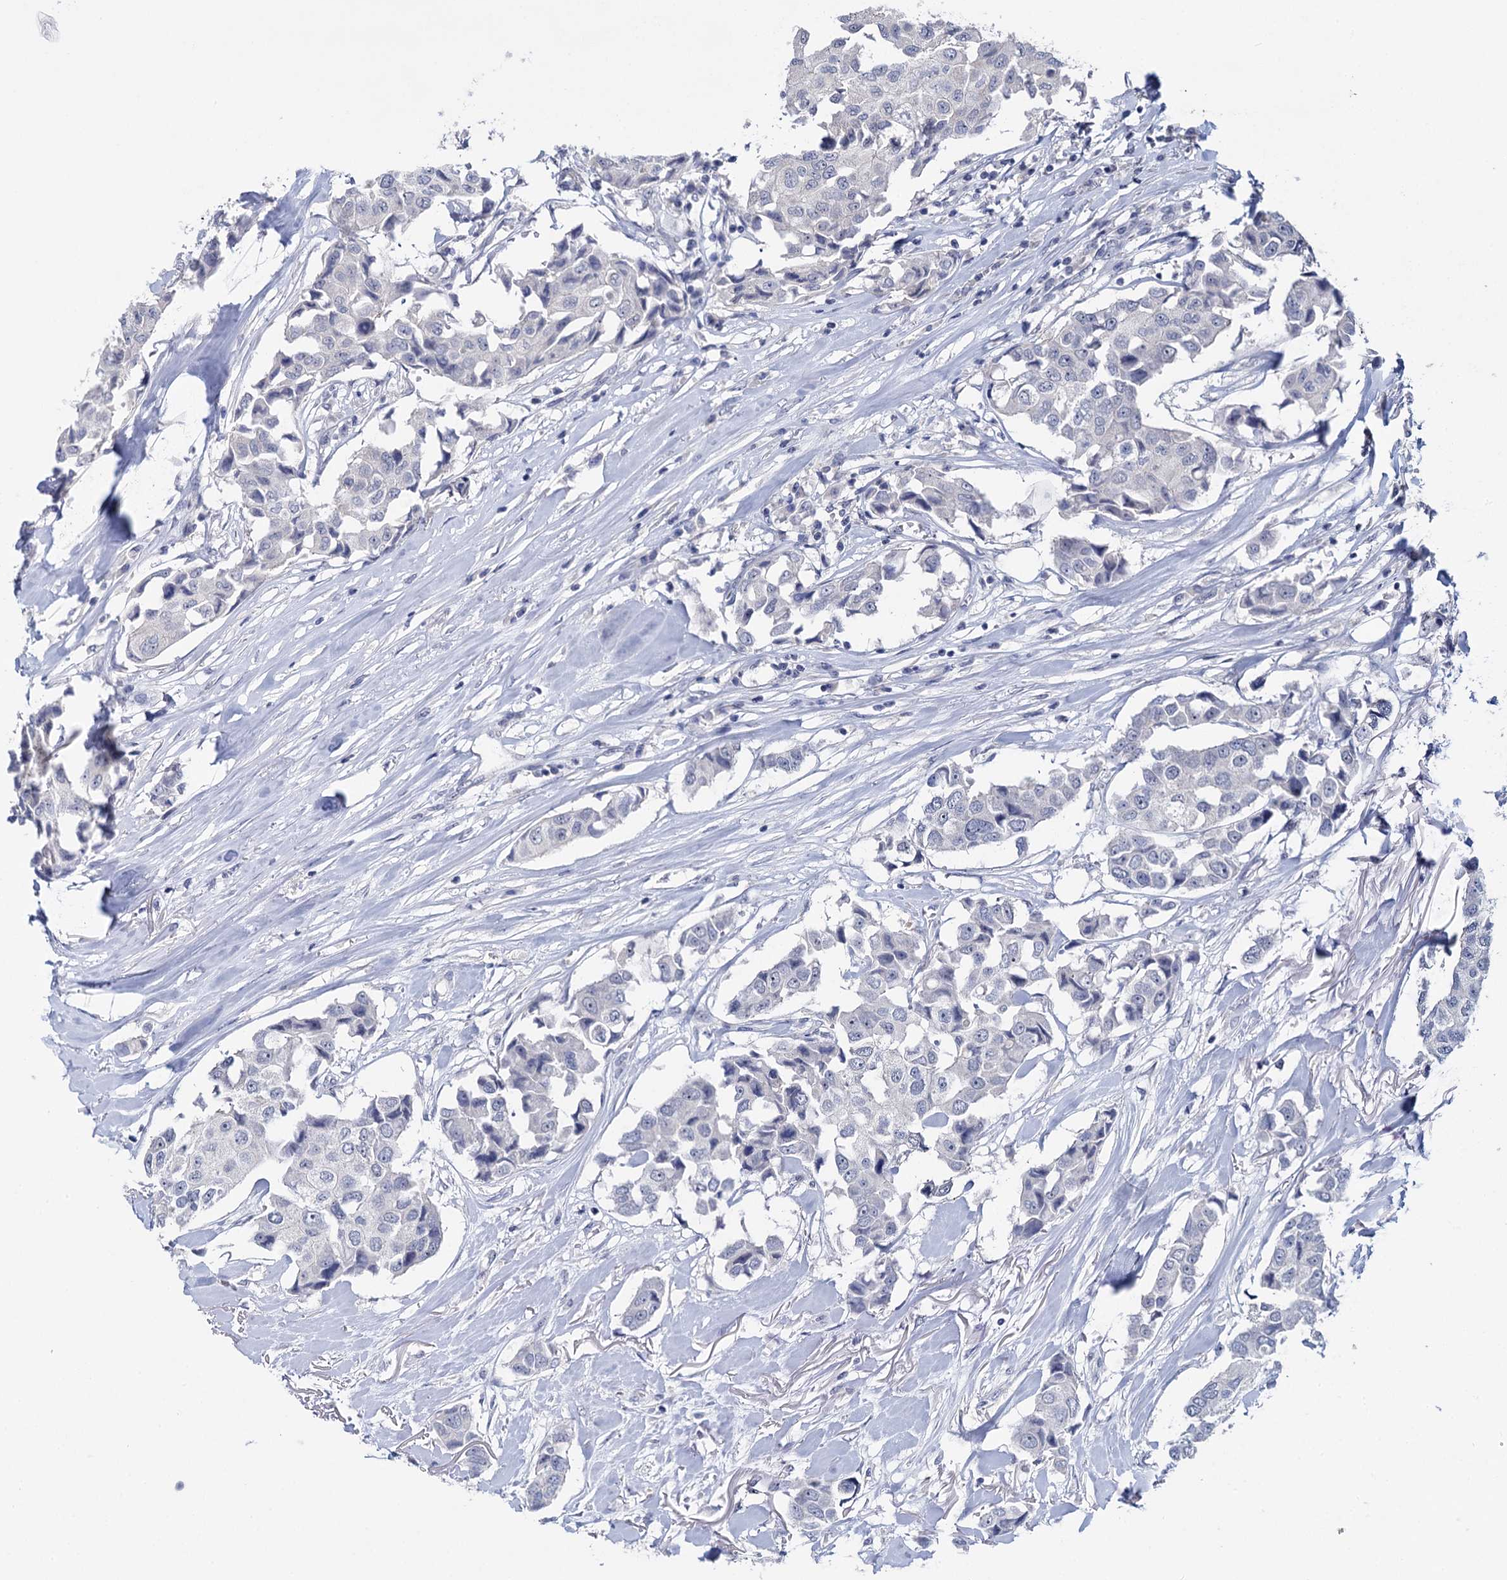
{"staining": {"intensity": "negative", "quantity": "none", "location": "none"}, "tissue": "breast cancer", "cell_type": "Tumor cells", "image_type": "cancer", "snomed": [{"axis": "morphology", "description": "Duct carcinoma"}, {"axis": "topography", "description": "Breast"}], "caption": "DAB (3,3'-diaminobenzidine) immunohistochemical staining of human infiltrating ductal carcinoma (breast) demonstrates no significant positivity in tumor cells.", "gene": "SFN", "patient": {"sex": "female", "age": 80}}